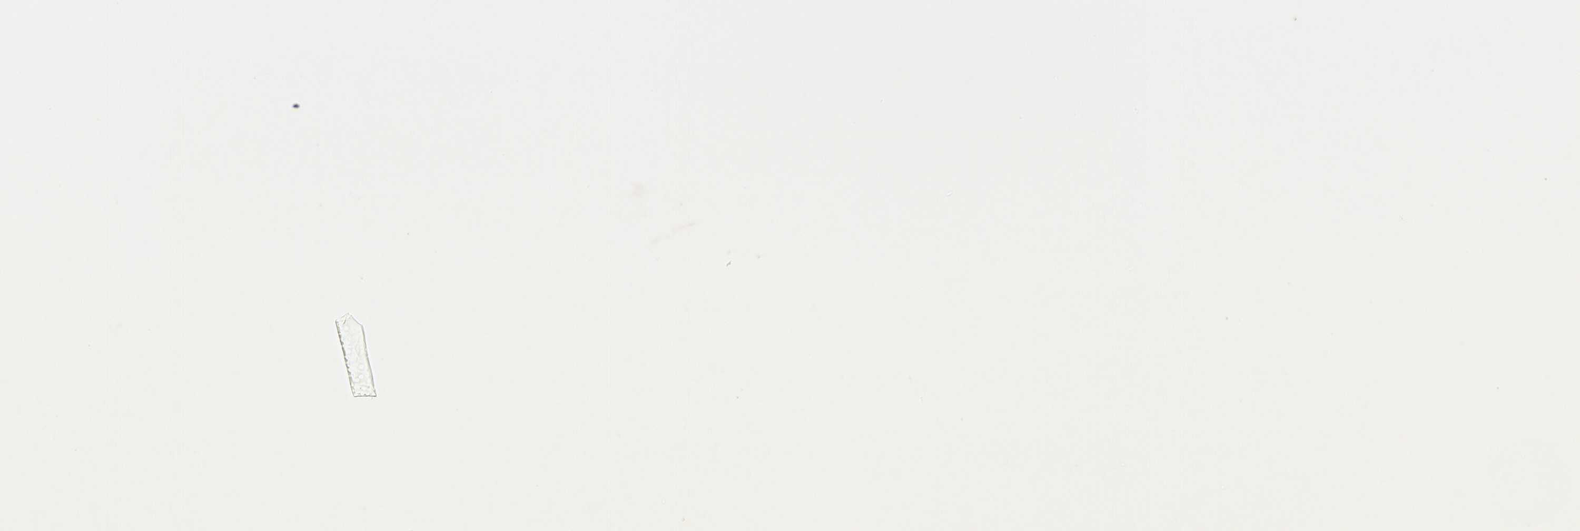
{"staining": {"intensity": "moderate", "quantity": ">75%", "location": "cytoplasmic/membranous,nuclear"}, "tissue": "oral mucosa", "cell_type": "Squamous epithelial cells", "image_type": "normal", "snomed": [{"axis": "morphology", "description": "Normal tissue, NOS"}, {"axis": "morphology", "description": "Squamous cell carcinoma, NOS"}, {"axis": "topography", "description": "Skeletal muscle"}, {"axis": "topography", "description": "Oral tissue"}], "caption": "Brown immunohistochemical staining in unremarkable oral mucosa reveals moderate cytoplasmic/membranous,nuclear expression in approximately >75% of squamous epithelial cells. The staining is performed using DAB (3,3'-diaminobenzidine) brown chromogen to label protein expression. The nuclei are counter-stained blue using hematoxylin.", "gene": "CDK11A", "patient": {"sex": "male", "age": 71}}